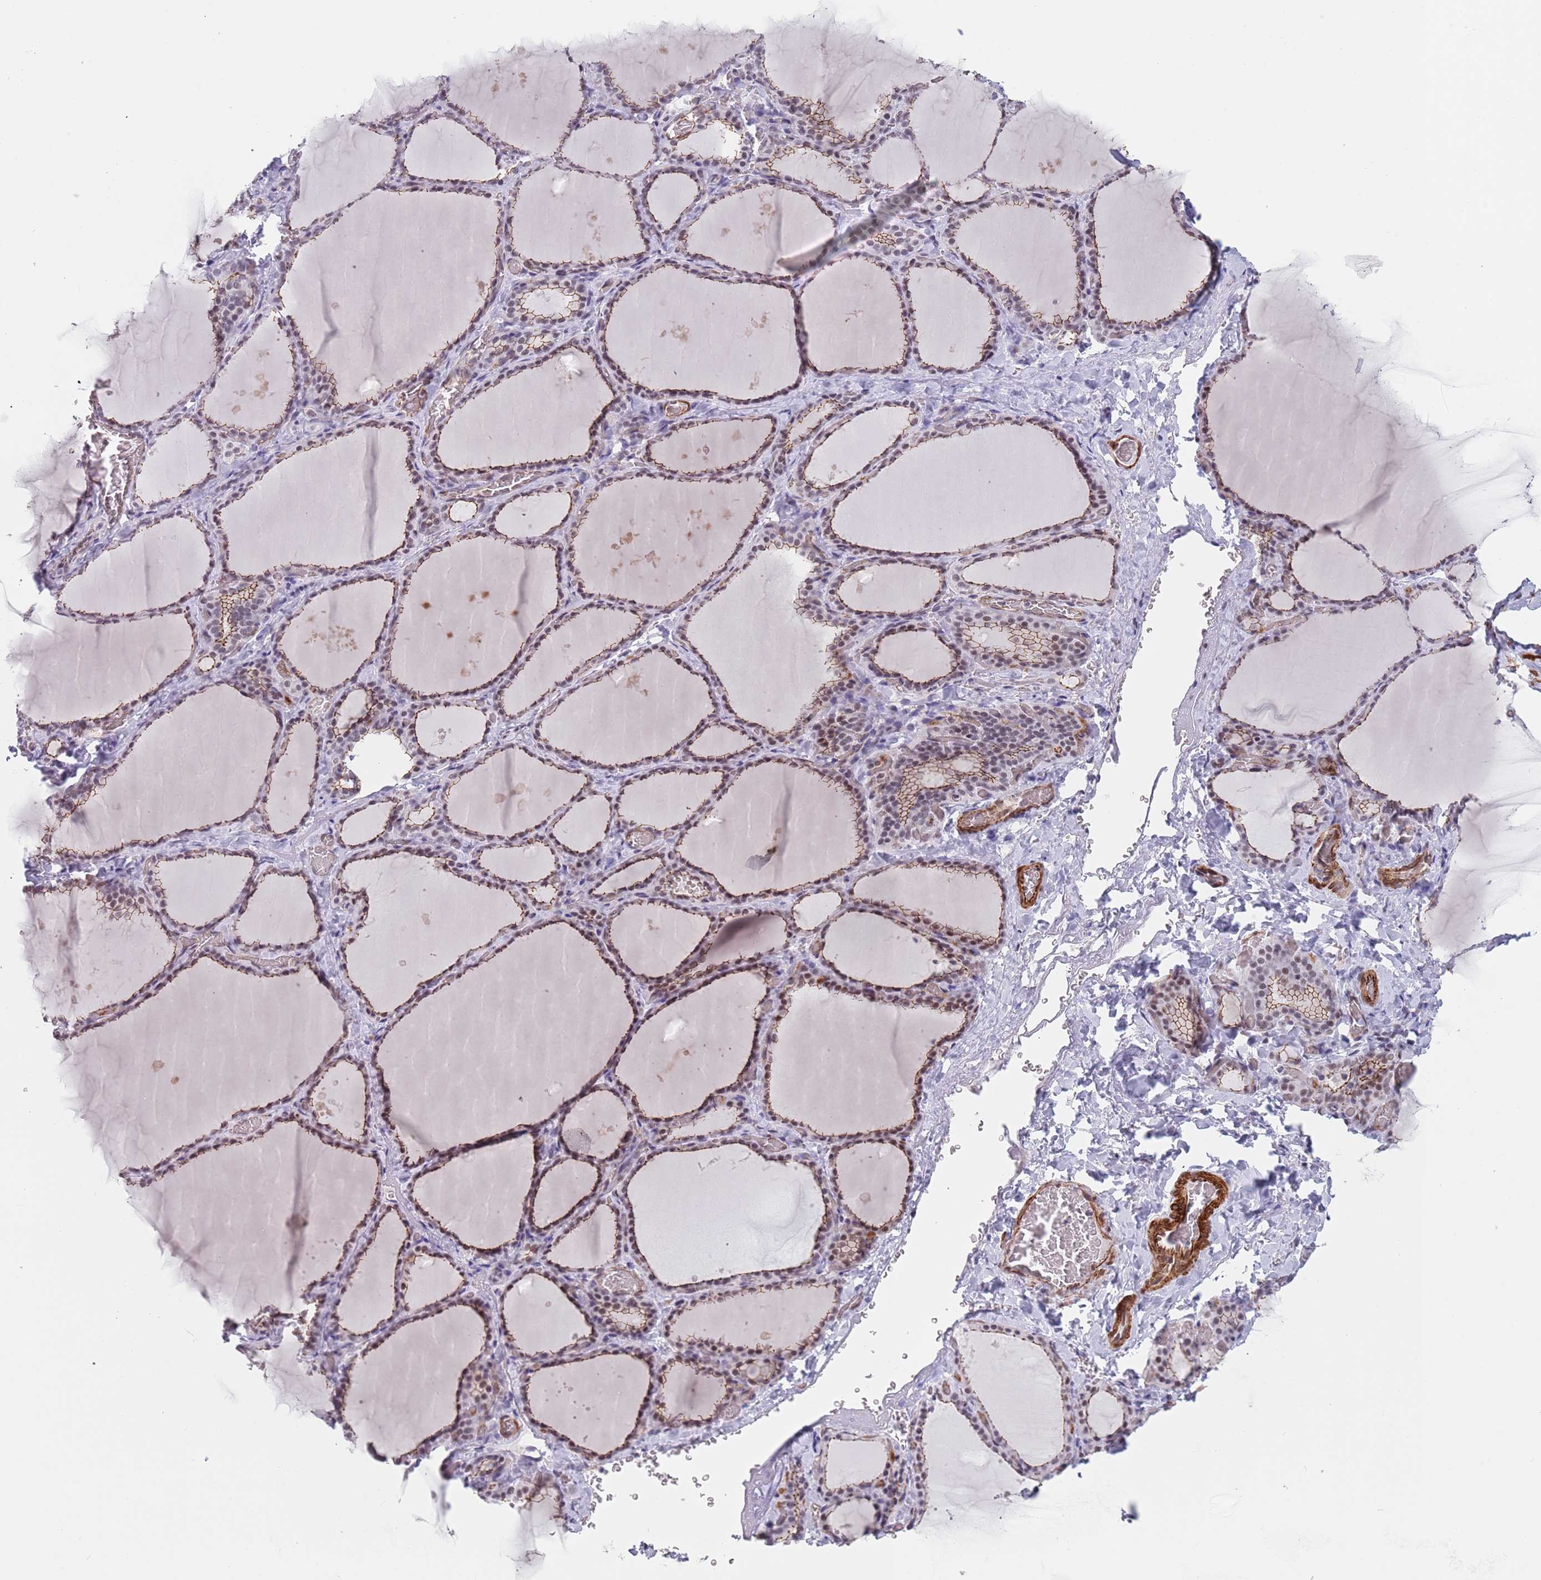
{"staining": {"intensity": "moderate", "quantity": ">75%", "location": "cytoplasmic/membranous"}, "tissue": "thyroid gland", "cell_type": "Glandular cells", "image_type": "normal", "snomed": [{"axis": "morphology", "description": "Normal tissue, NOS"}, {"axis": "topography", "description": "Thyroid gland"}], "caption": "Immunohistochemical staining of unremarkable thyroid gland shows >75% levels of moderate cytoplasmic/membranous protein expression in about >75% of glandular cells.", "gene": "OR5A2", "patient": {"sex": "female", "age": 39}}